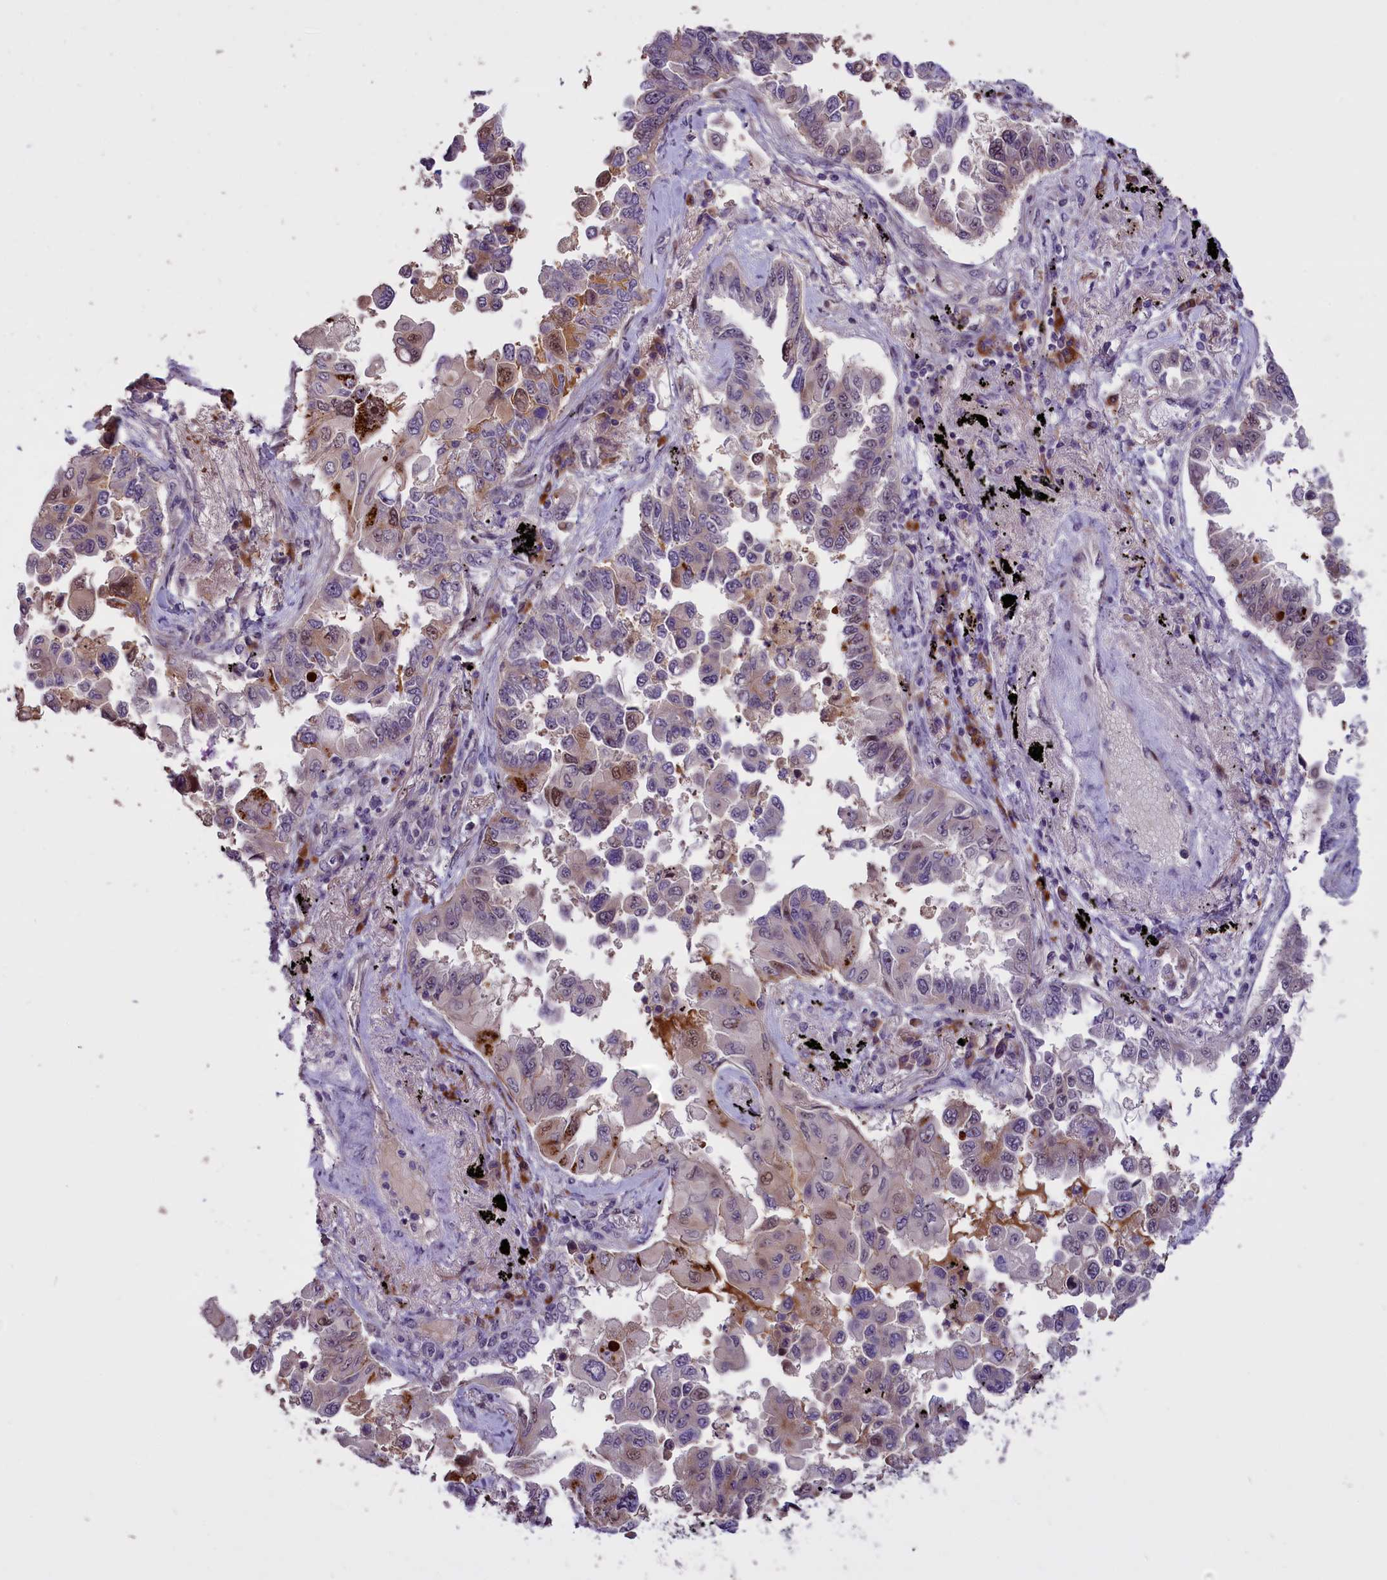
{"staining": {"intensity": "moderate", "quantity": "25%-75%", "location": "nuclear"}, "tissue": "lung cancer", "cell_type": "Tumor cells", "image_type": "cancer", "snomed": [{"axis": "morphology", "description": "Adenocarcinoma, NOS"}, {"axis": "topography", "description": "Lung"}], "caption": "Immunohistochemical staining of human lung adenocarcinoma reveals moderate nuclear protein positivity in approximately 25%-75% of tumor cells. The staining was performed using DAB to visualize the protein expression in brown, while the nuclei were stained in blue with hematoxylin (Magnification: 20x).", "gene": "ENHO", "patient": {"sex": "female", "age": 67}}